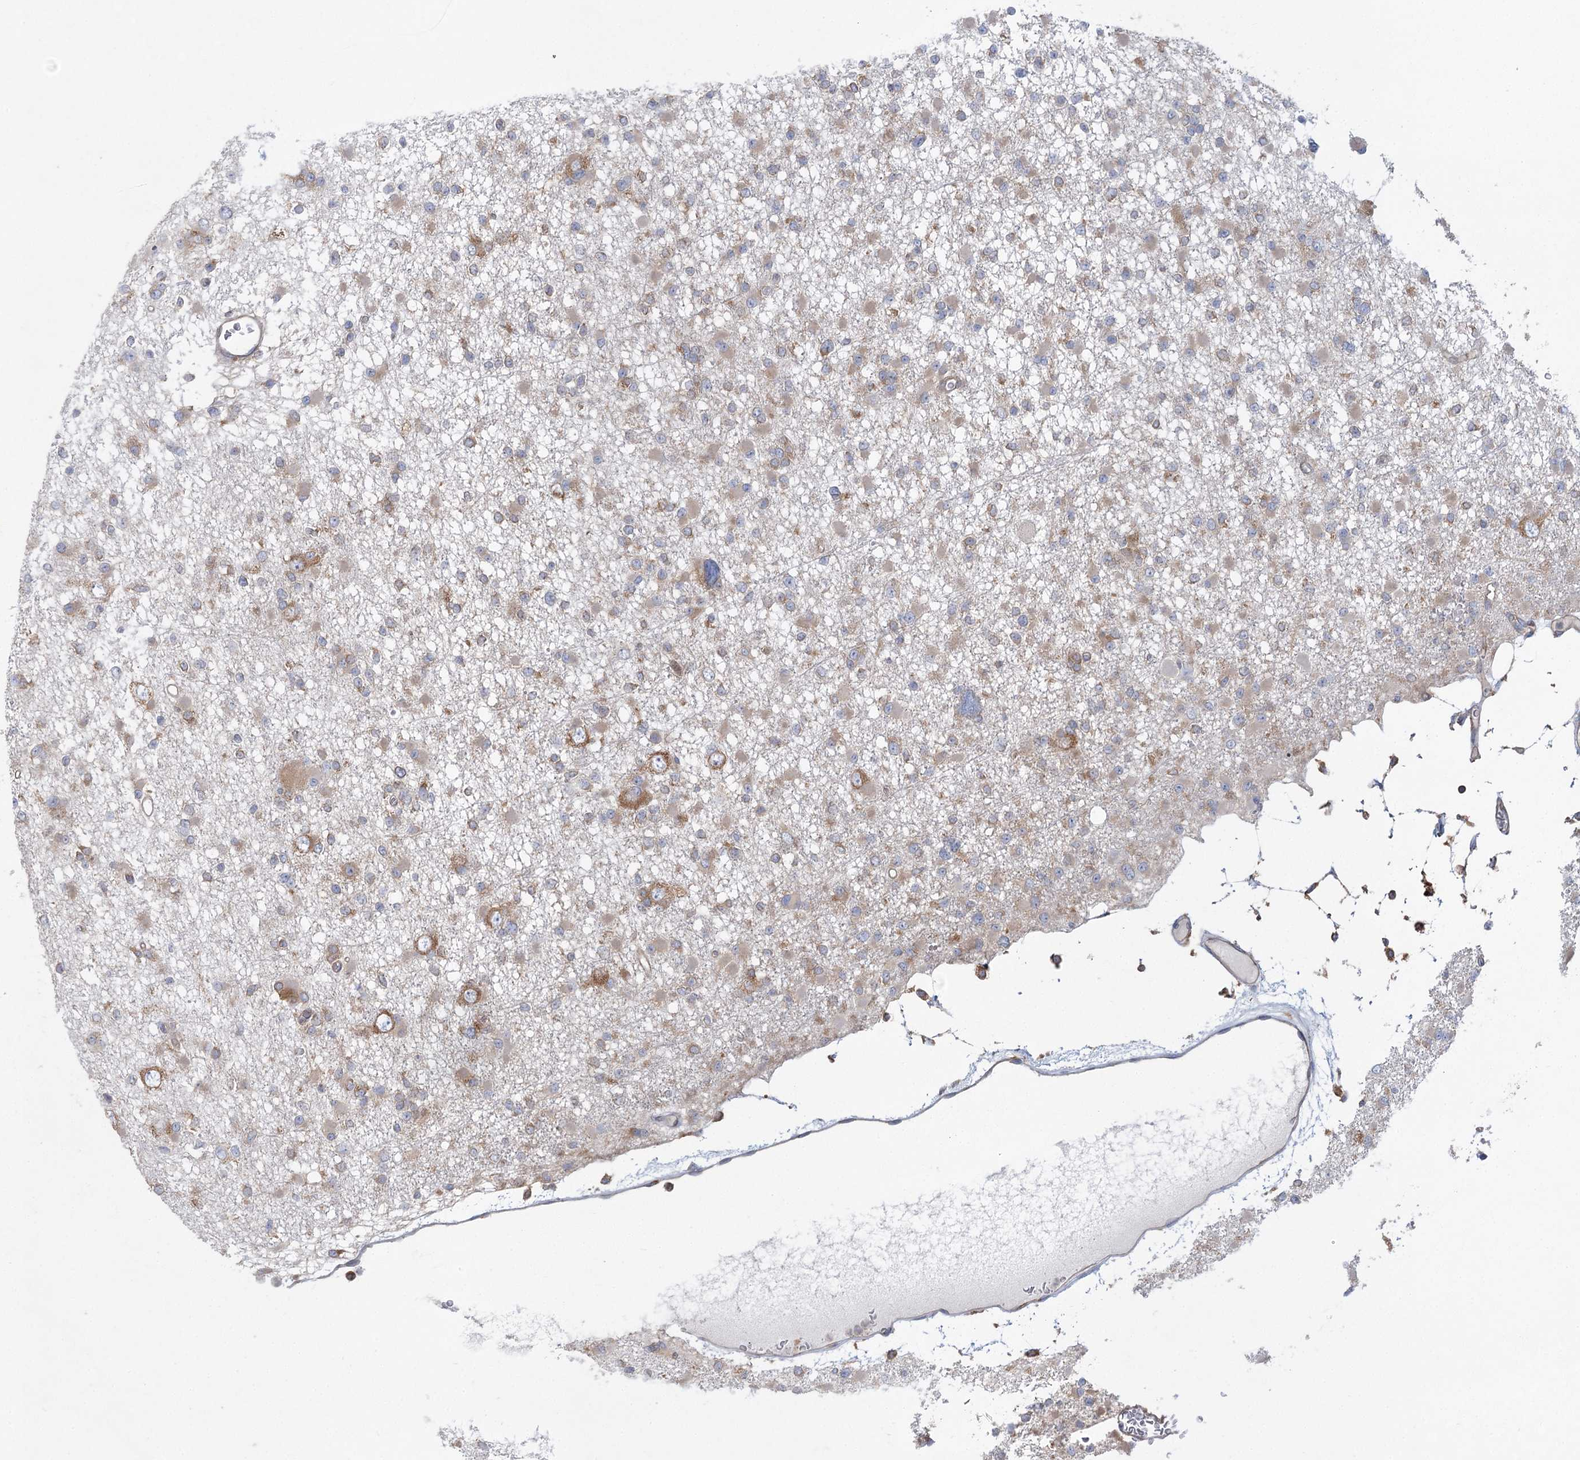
{"staining": {"intensity": "moderate", "quantity": "<25%", "location": "cytoplasmic/membranous"}, "tissue": "glioma", "cell_type": "Tumor cells", "image_type": "cancer", "snomed": [{"axis": "morphology", "description": "Glioma, malignant, Low grade"}, {"axis": "topography", "description": "Brain"}], "caption": "Immunohistochemistry (IHC) histopathology image of glioma stained for a protein (brown), which reveals low levels of moderate cytoplasmic/membranous positivity in about <25% of tumor cells.", "gene": "EIF3A", "patient": {"sex": "female", "age": 22}}